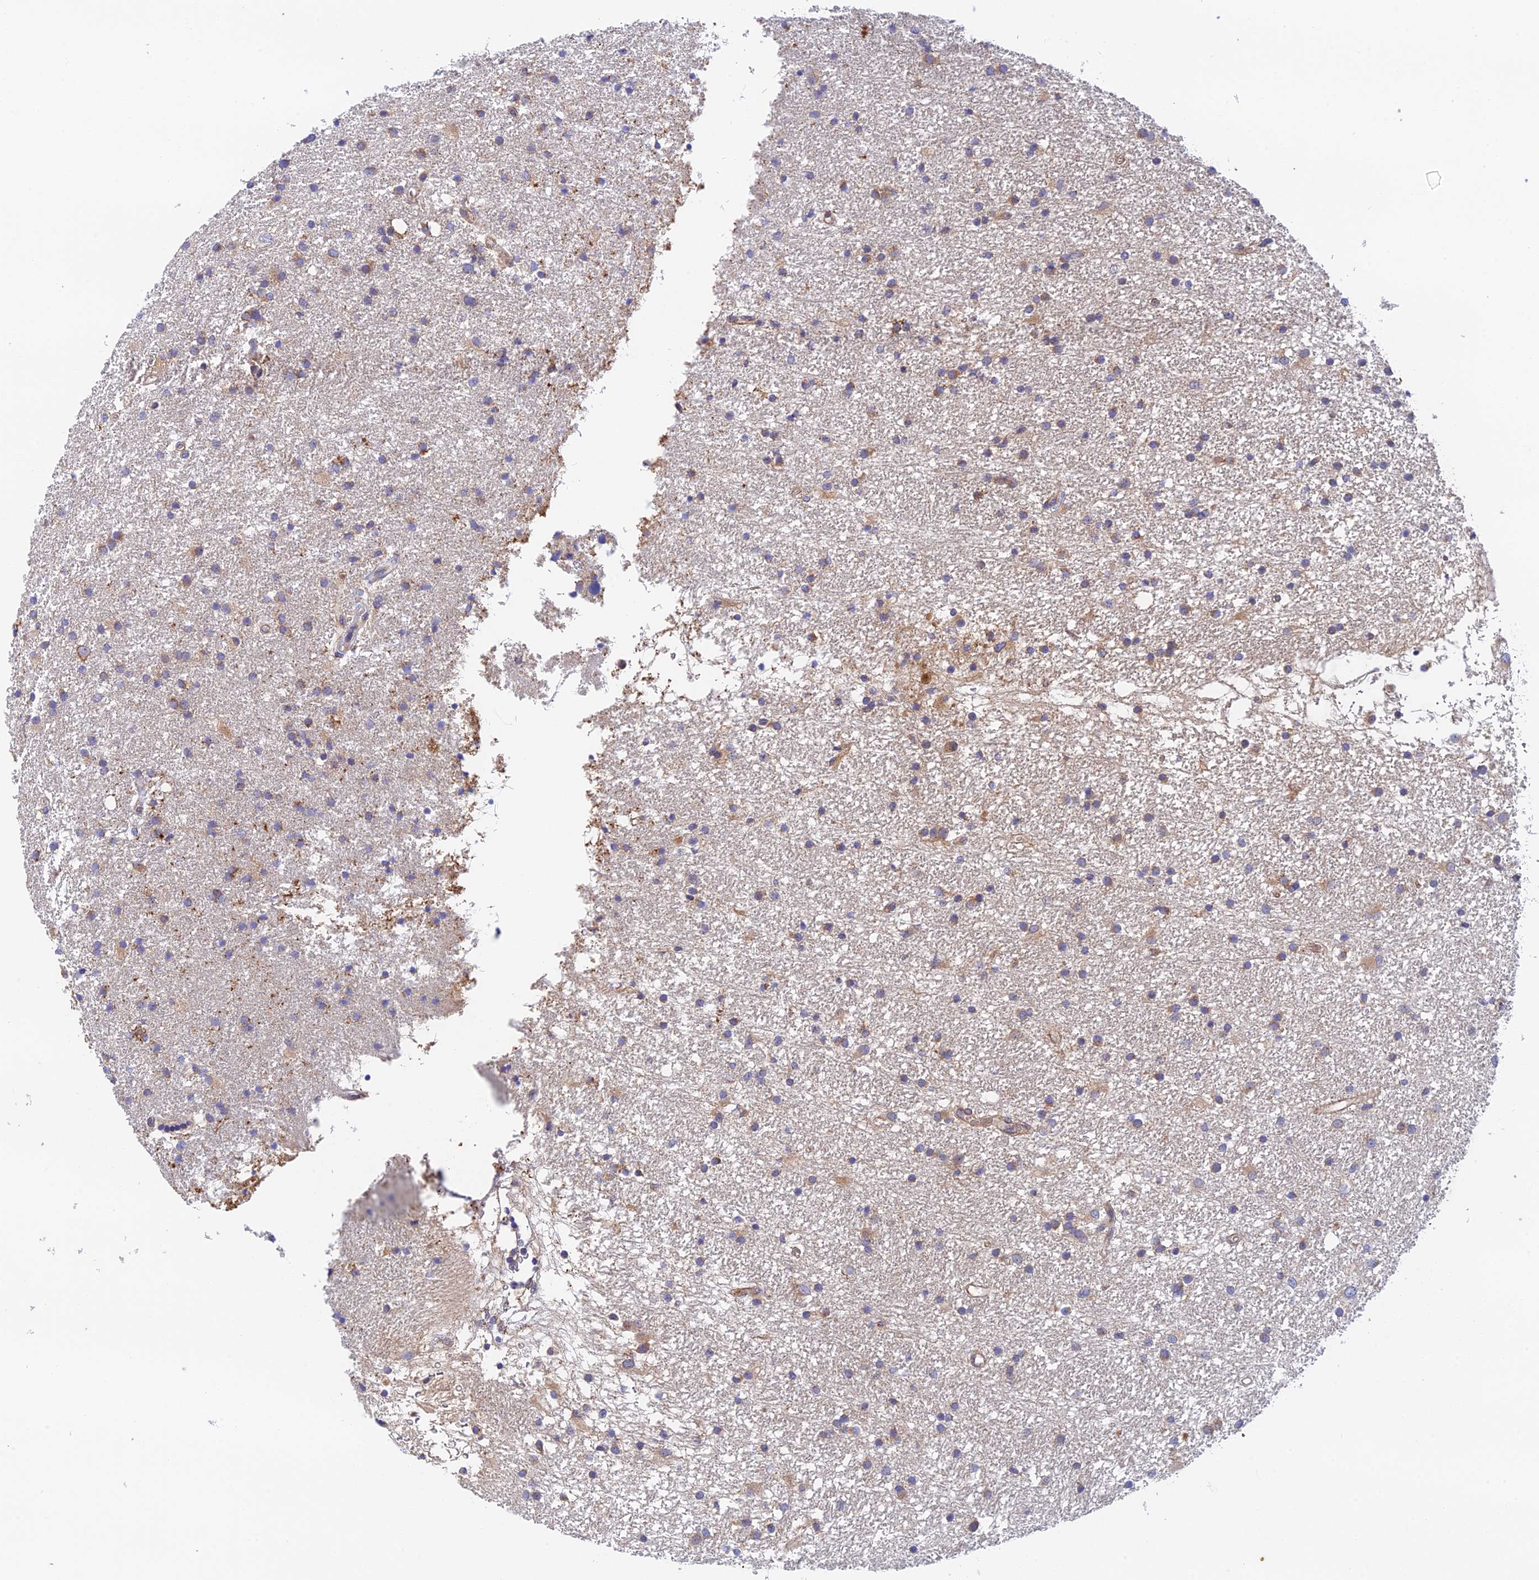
{"staining": {"intensity": "moderate", "quantity": "<25%", "location": "cytoplasmic/membranous"}, "tissue": "glioma", "cell_type": "Tumor cells", "image_type": "cancer", "snomed": [{"axis": "morphology", "description": "Glioma, malignant, High grade"}, {"axis": "topography", "description": "Brain"}], "caption": "The photomicrograph exhibits a brown stain indicating the presence of a protein in the cytoplasmic/membranous of tumor cells in glioma.", "gene": "RANBP6", "patient": {"sex": "male", "age": 77}}